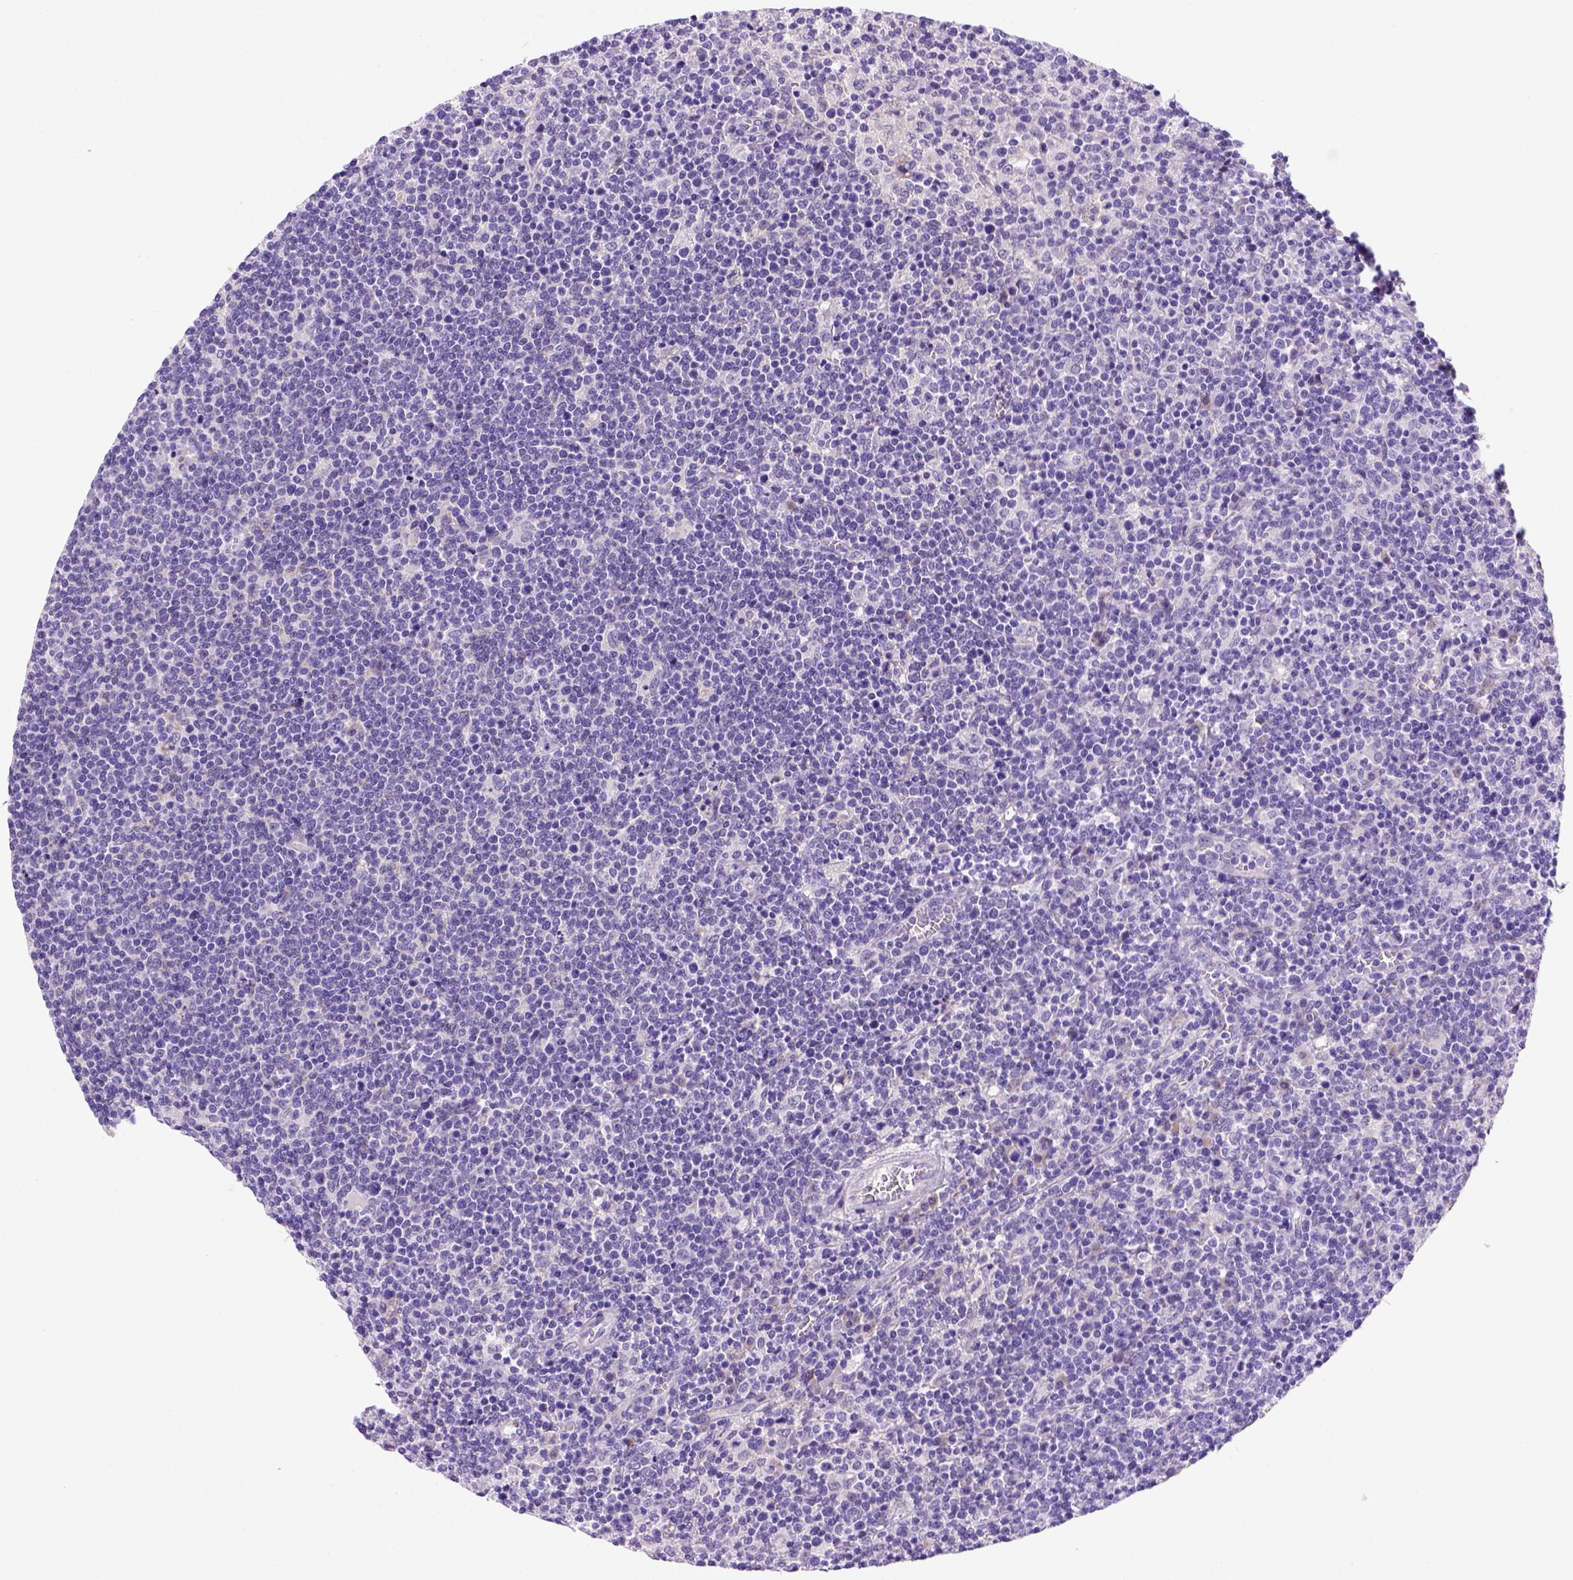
{"staining": {"intensity": "negative", "quantity": "none", "location": "none"}, "tissue": "lymphoma", "cell_type": "Tumor cells", "image_type": "cancer", "snomed": [{"axis": "morphology", "description": "Malignant lymphoma, non-Hodgkin's type, High grade"}, {"axis": "topography", "description": "Lymph node"}], "caption": "Immunohistochemistry (IHC) of malignant lymphoma, non-Hodgkin's type (high-grade) shows no staining in tumor cells.", "gene": "FAM81B", "patient": {"sex": "male", "age": 61}}